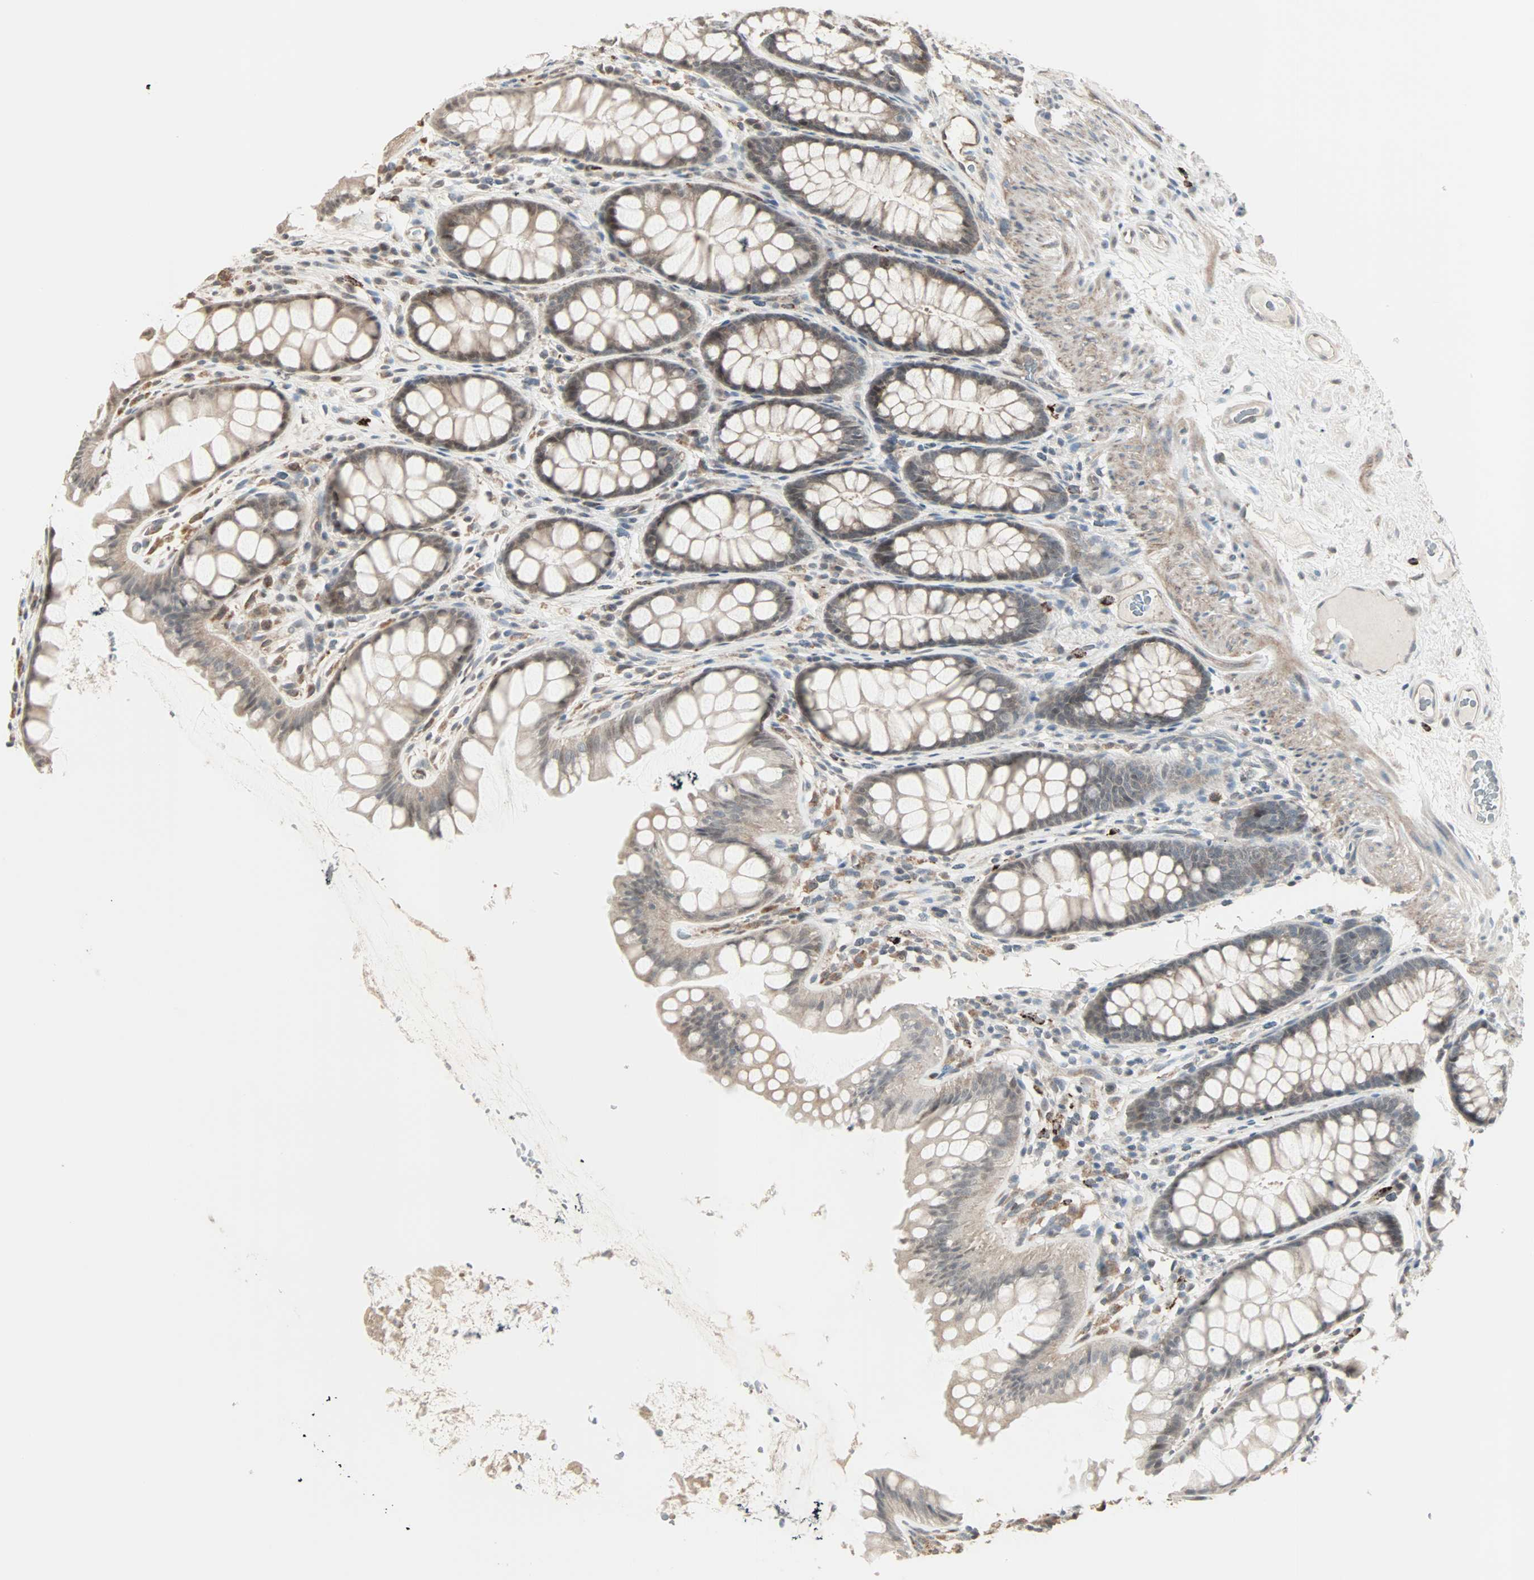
{"staining": {"intensity": "negative", "quantity": "none", "location": "none"}, "tissue": "colon", "cell_type": "Endothelial cells", "image_type": "normal", "snomed": [{"axis": "morphology", "description": "Normal tissue, NOS"}, {"axis": "topography", "description": "Colon"}], "caption": "Human colon stained for a protein using IHC reveals no staining in endothelial cells.", "gene": "KDM4A", "patient": {"sex": "female", "age": 55}}